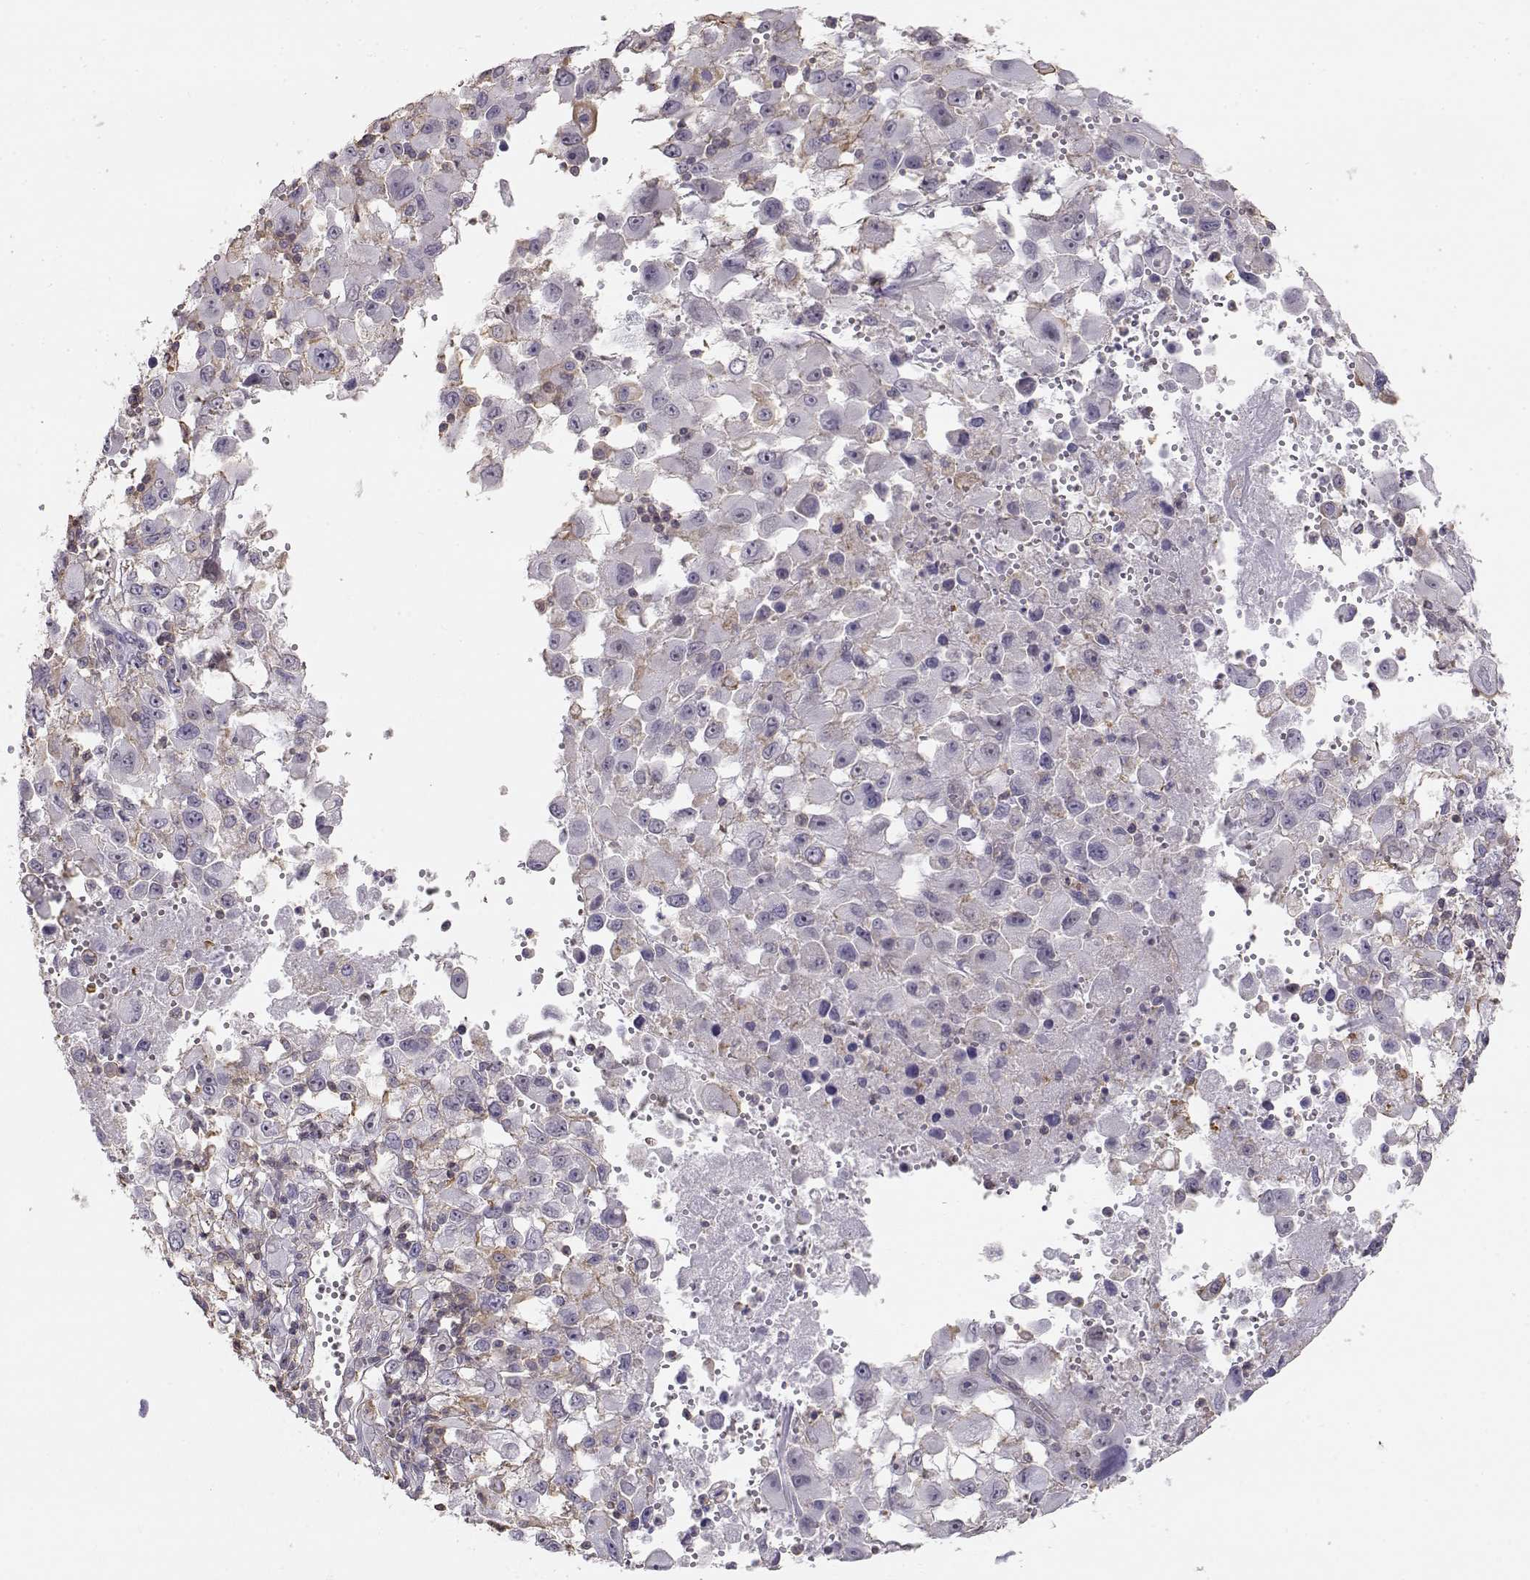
{"staining": {"intensity": "negative", "quantity": "none", "location": "none"}, "tissue": "melanoma", "cell_type": "Tumor cells", "image_type": "cancer", "snomed": [{"axis": "morphology", "description": "Malignant melanoma, Metastatic site"}, {"axis": "topography", "description": "Soft tissue"}], "caption": "Tumor cells are negative for protein expression in human melanoma.", "gene": "DAPL1", "patient": {"sex": "male", "age": 50}}